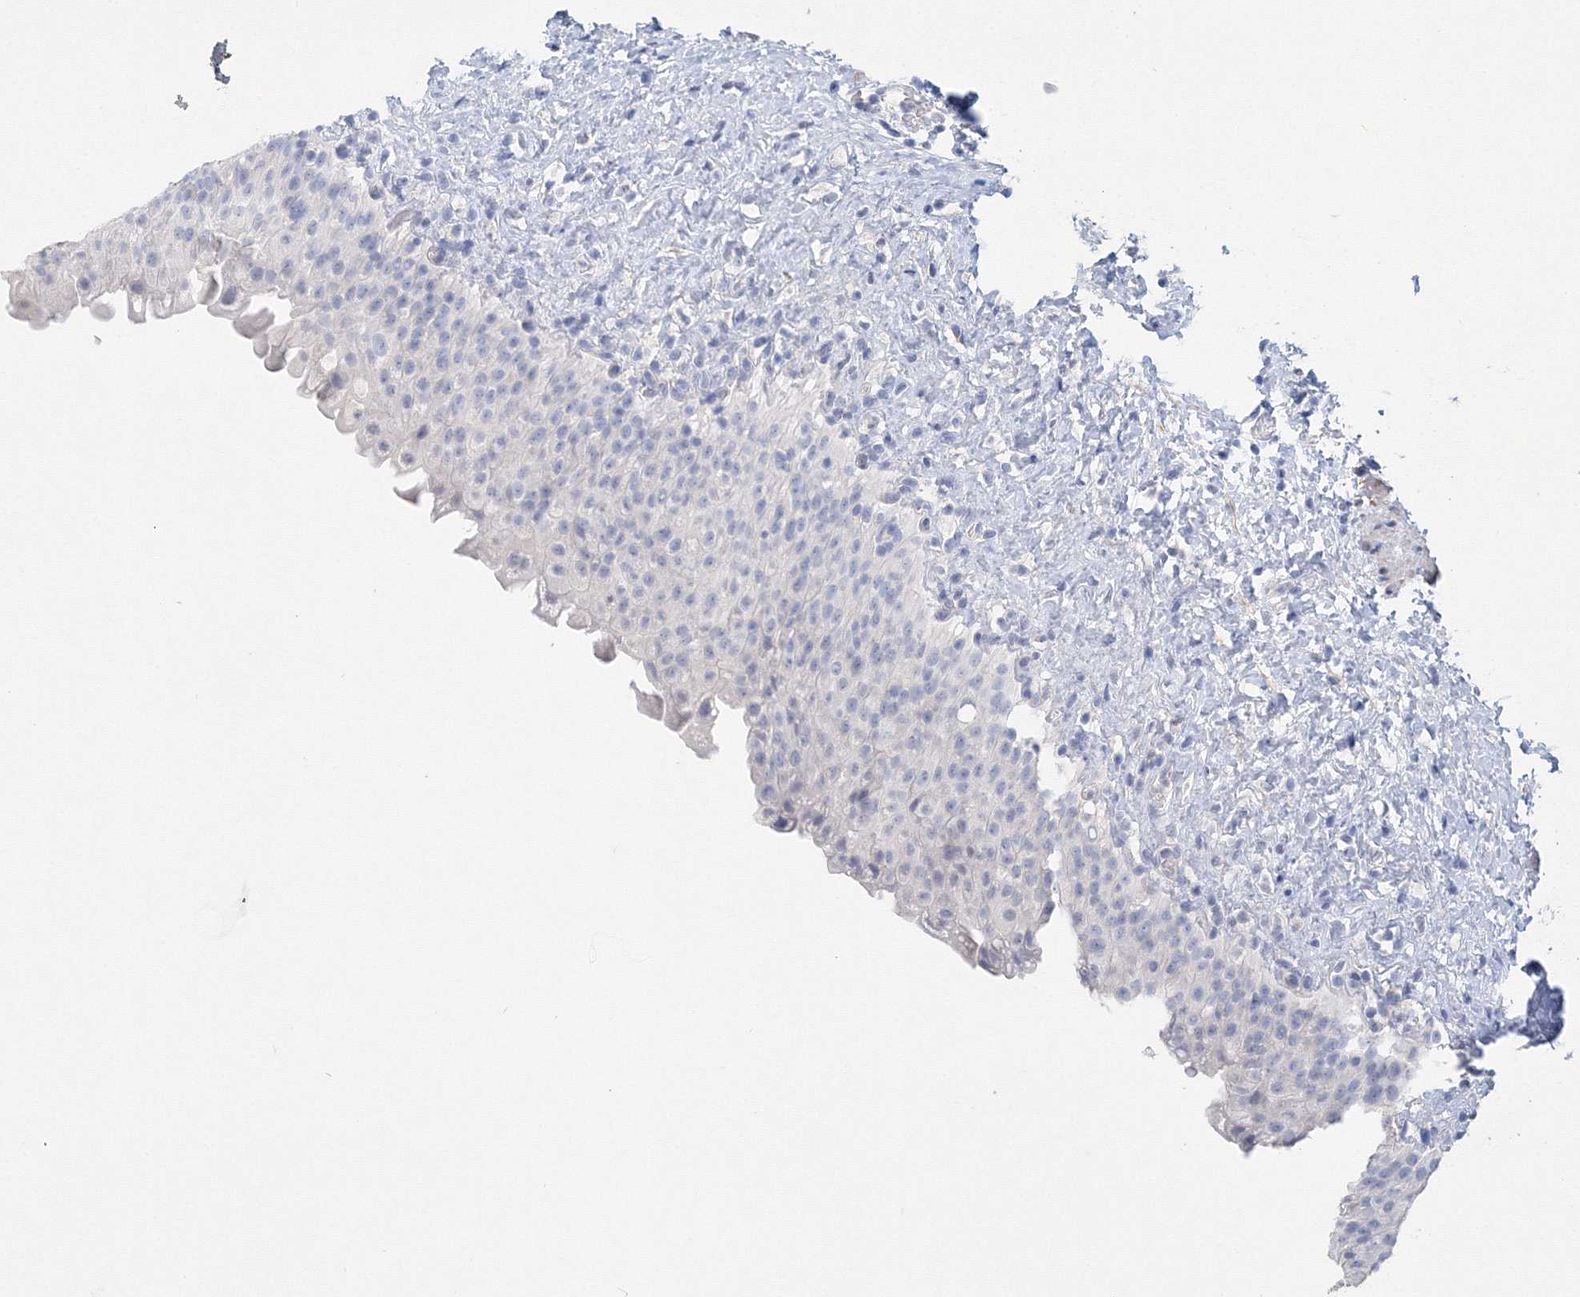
{"staining": {"intensity": "negative", "quantity": "none", "location": "none"}, "tissue": "urinary bladder", "cell_type": "Urothelial cells", "image_type": "normal", "snomed": [{"axis": "morphology", "description": "Normal tissue, NOS"}, {"axis": "topography", "description": "Urinary bladder"}], "caption": "Immunohistochemistry photomicrograph of unremarkable human urinary bladder stained for a protein (brown), which shows no staining in urothelial cells.", "gene": "OSBPL6", "patient": {"sex": "female", "age": 27}}